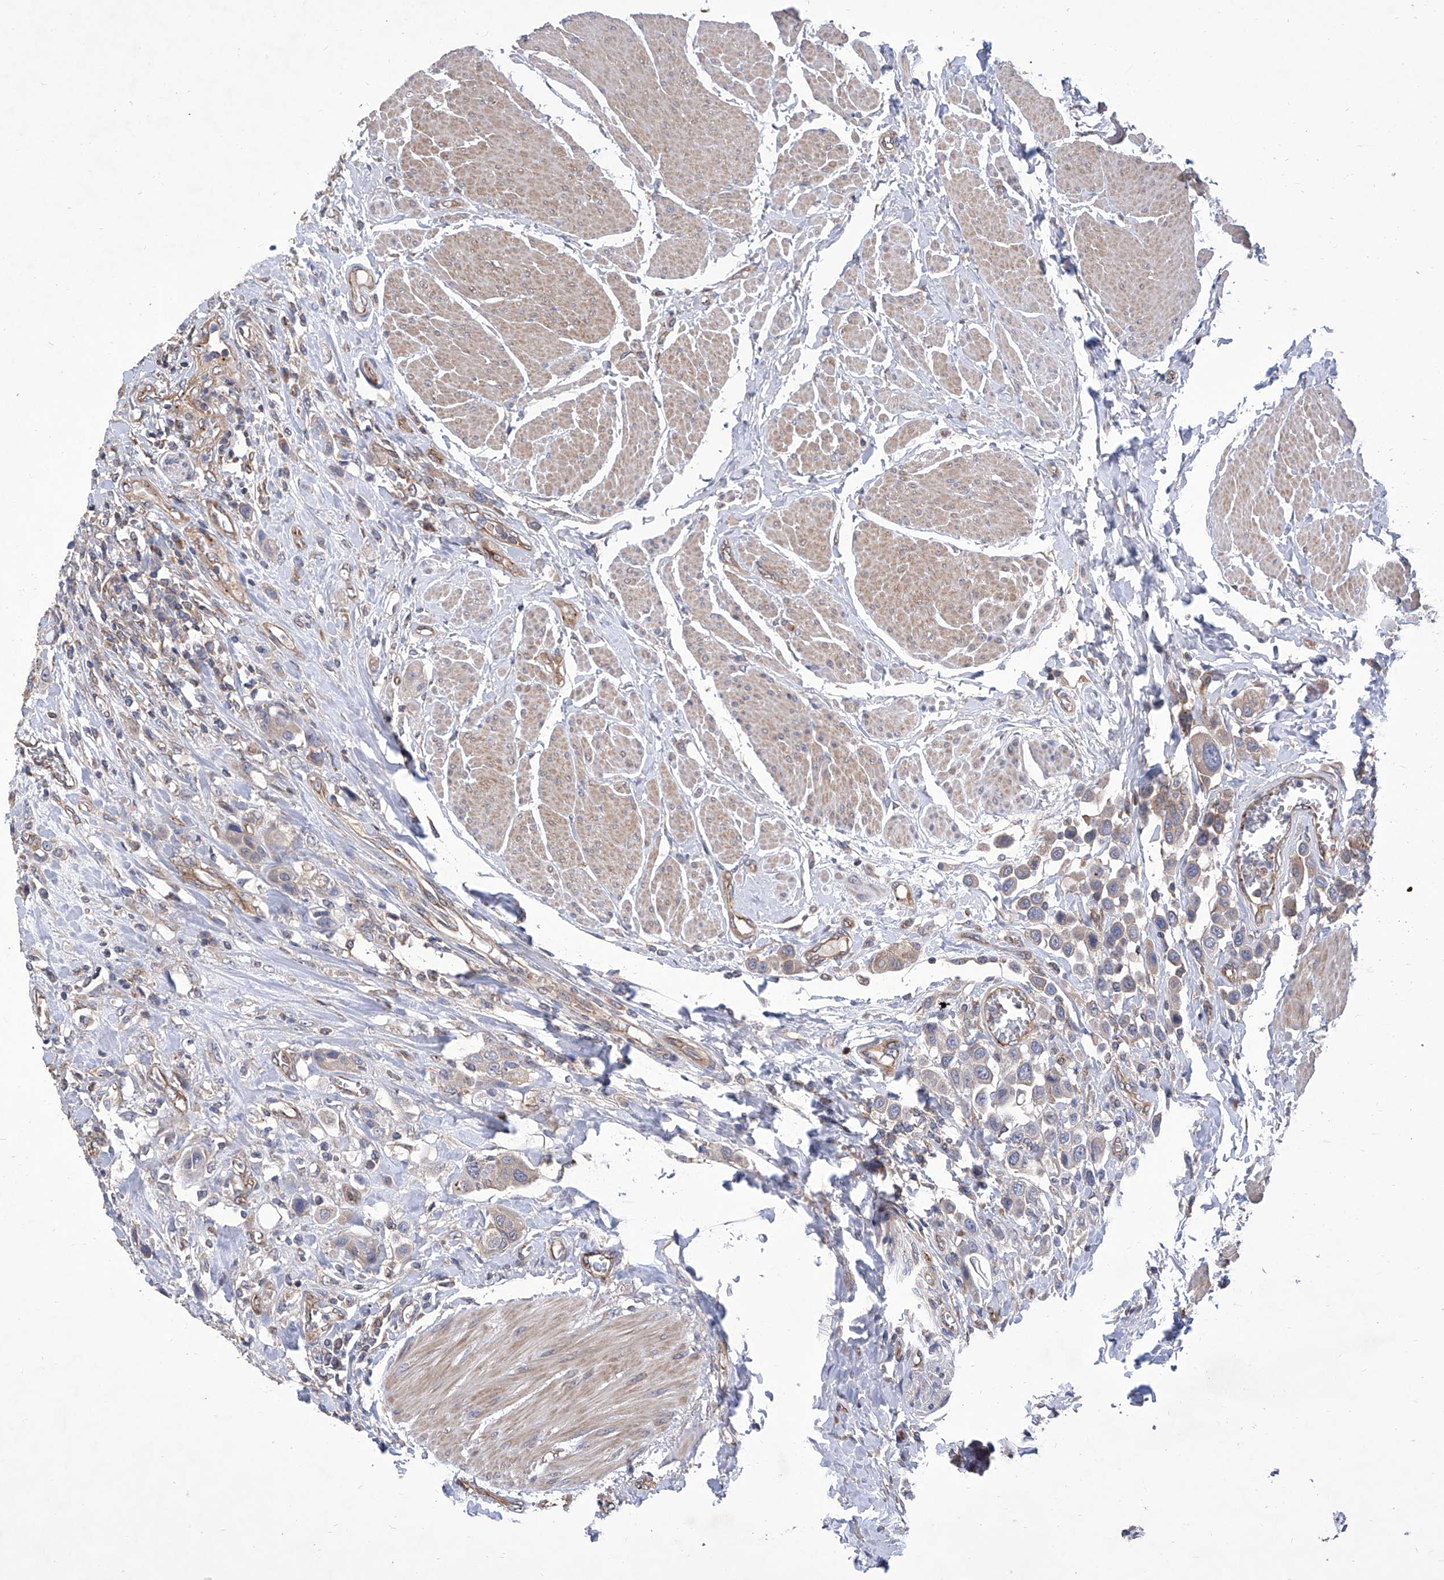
{"staining": {"intensity": "weak", "quantity": "25%-75%", "location": "cytoplasmic/membranous"}, "tissue": "urothelial cancer", "cell_type": "Tumor cells", "image_type": "cancer", "snomed": [{"axis": "morphology", "description": "Urothelial carcinoma, High grade"}, {"axis": "topography", "description": "Urinary bladder"}], "caption": "Immunohistochemical staining of human urothelial cancer shows low levels of weak cytoplasmic/membranous positivity in approximately 25%-75% of tumor cells.", "gene": "TJAP1", "patient": {"sex": "male", "age": 50}}